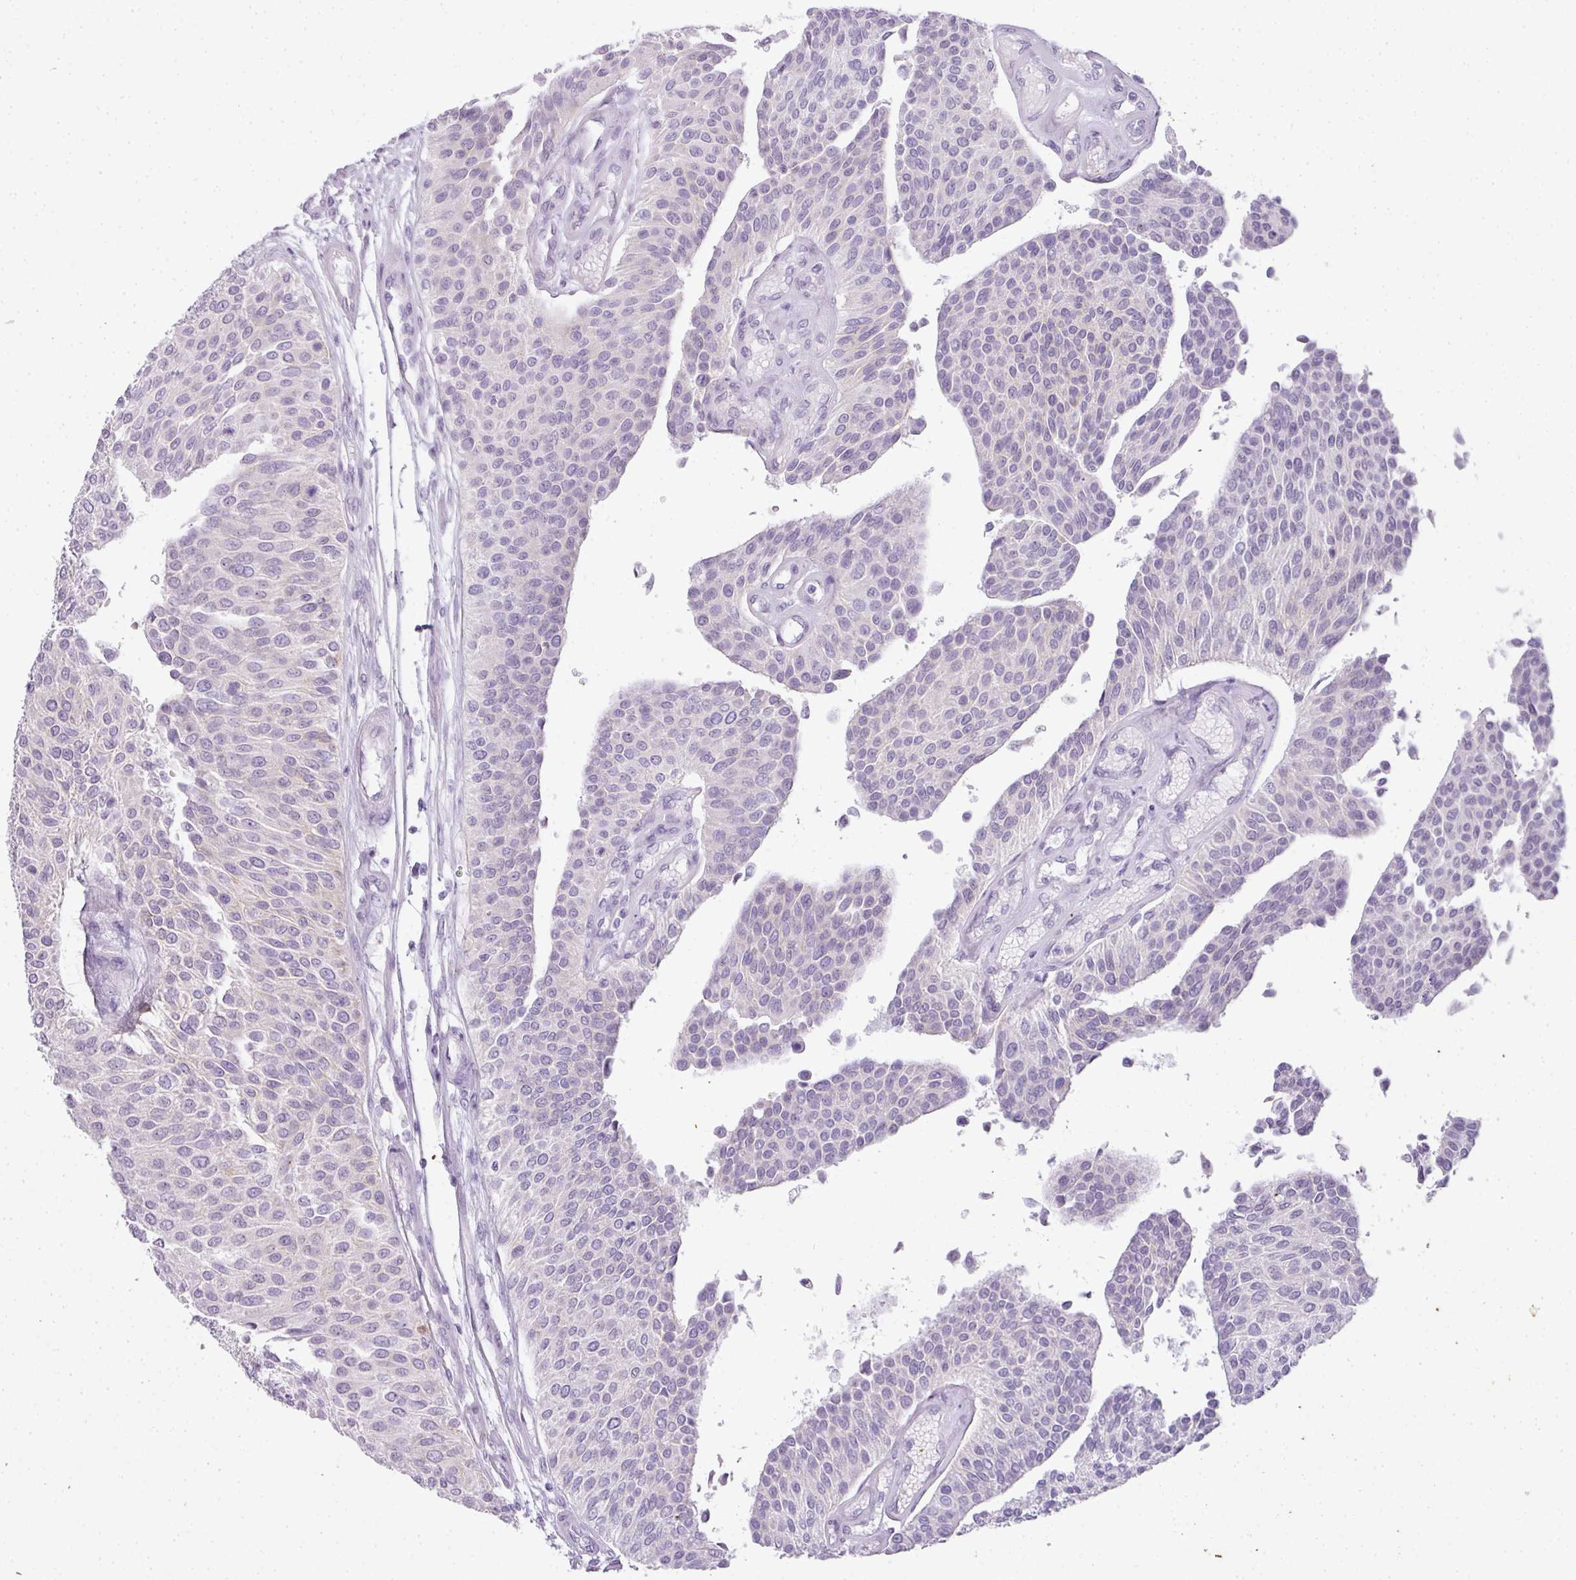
{"staining": {"intensity": "negative", "quantity": "none", "location": "none"}, "tissue": "urothelial cancer", "cell_type": "Tumor cells", "image_type": "cancer", "snomed": [{"axis": "morphology", "description": "Urothelial carcinoma, NOS"}, {"axis": "topography", "description": "Urinary bladder"}], "caption": "IHC photomicrograph of human urothelial cancer stained for a protein (brown), which demonstrates no staining in tumor cells. (Stains: DAB immunohistochemistry with hematoxylin counter stain, Microscopy: brightfield microscopy at high magnification).", "gene": "RBMY1F", "patient": {"sex": "male", "age": 55}}